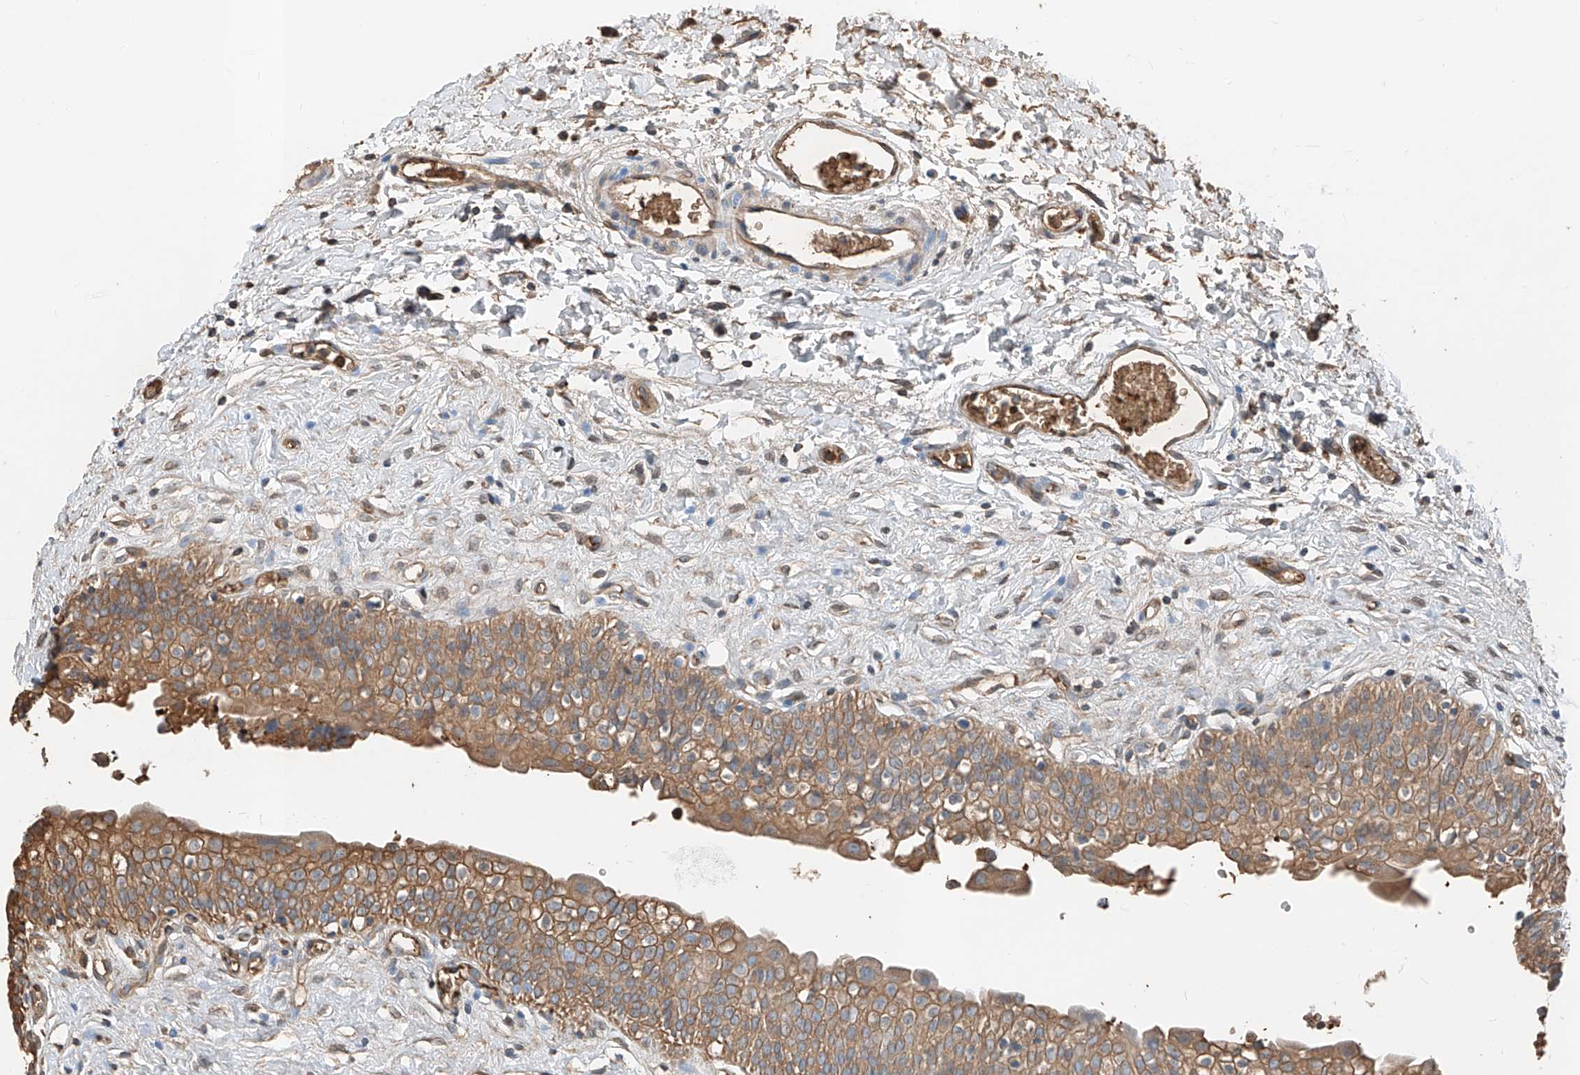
{"staining": {"intensity": "moderate", "quantity": "25%-75%", "location": "cytoplasmic/membranous"}, "tissue": "urinary bladder", "cell_type": "Urothelial cells", "image_type": "normal", "snomed": [{"axis": "morphology", "description": "Normal tissue, NOS"}, {"axis": "topography", "description": "Urinary bladder"}], "caption": "Protein staining exhibits moderate cytoplasmic/membranous expression in approximately 25%-75% of urothelial cells in benign urinary bladder.", "gene": "PRSS23", "patient": {"sex": "male", "age": 51}}